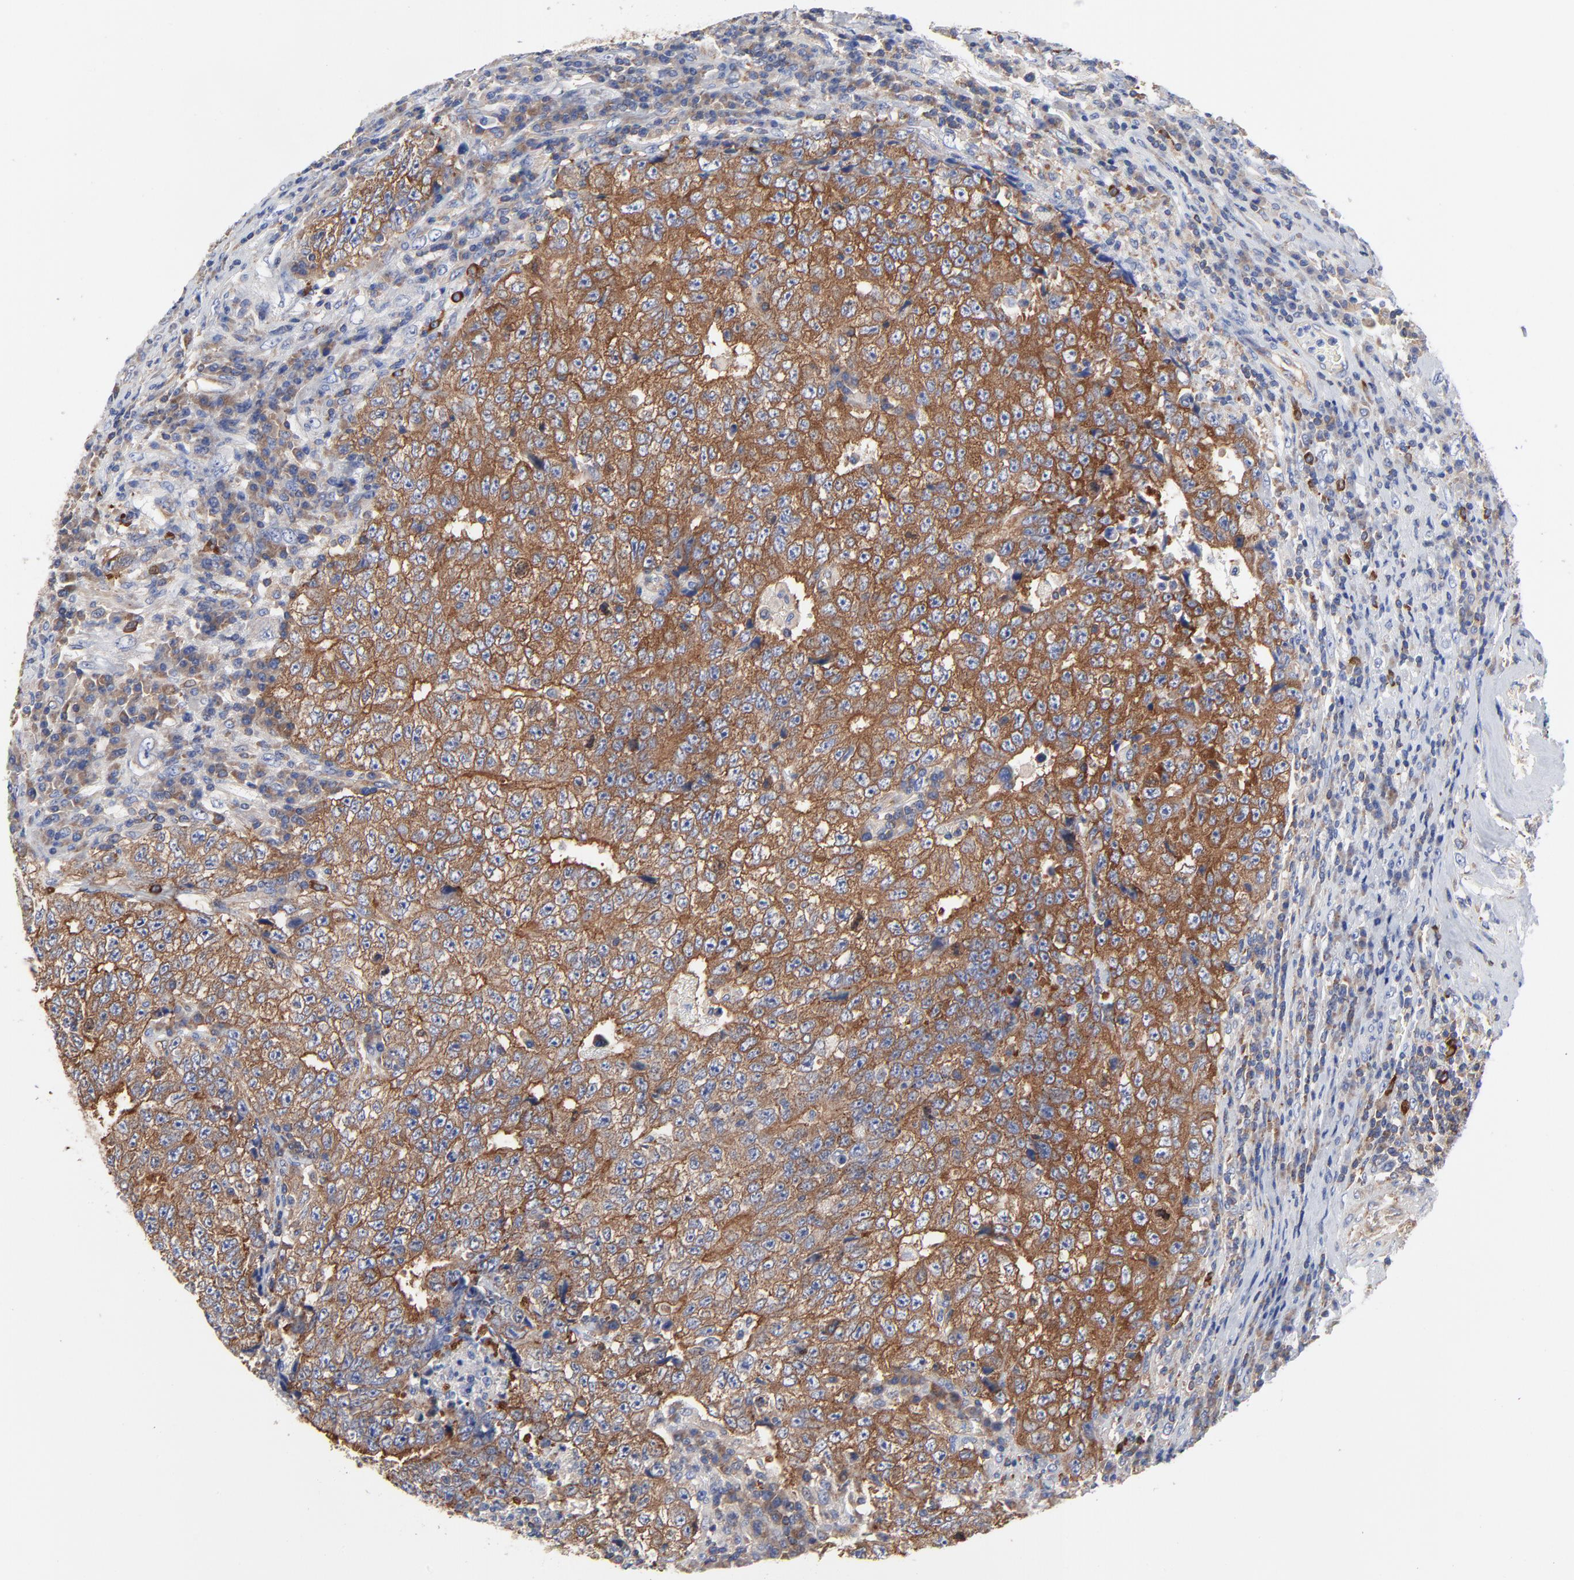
{"staining": {"intensity": "strong", "quantity": ">75%", "location": "cytoplasmic/membranous"}, "tissue": "testis cancer", "cell_type": "Tumor cells", "image_type": "cancer", "snomed": [{"axis": "morphology", "description": "Necrosis, NOS"}, {"axis": "morphology", "description": "Carcinoma, Embryonal, NOS"}, {"axis": "topography", "description": "Testis"}], "caption": "The immunohistochemical stain shows strong cytoplasmic/membranous positivity in tumor cells of testis embryonal carcinoma tissue. The protein of interest is shown in brown color, while the nuclei are stained blue.", "gene": "CD2AP", "patient": {"sex": "male", "age": 19}}